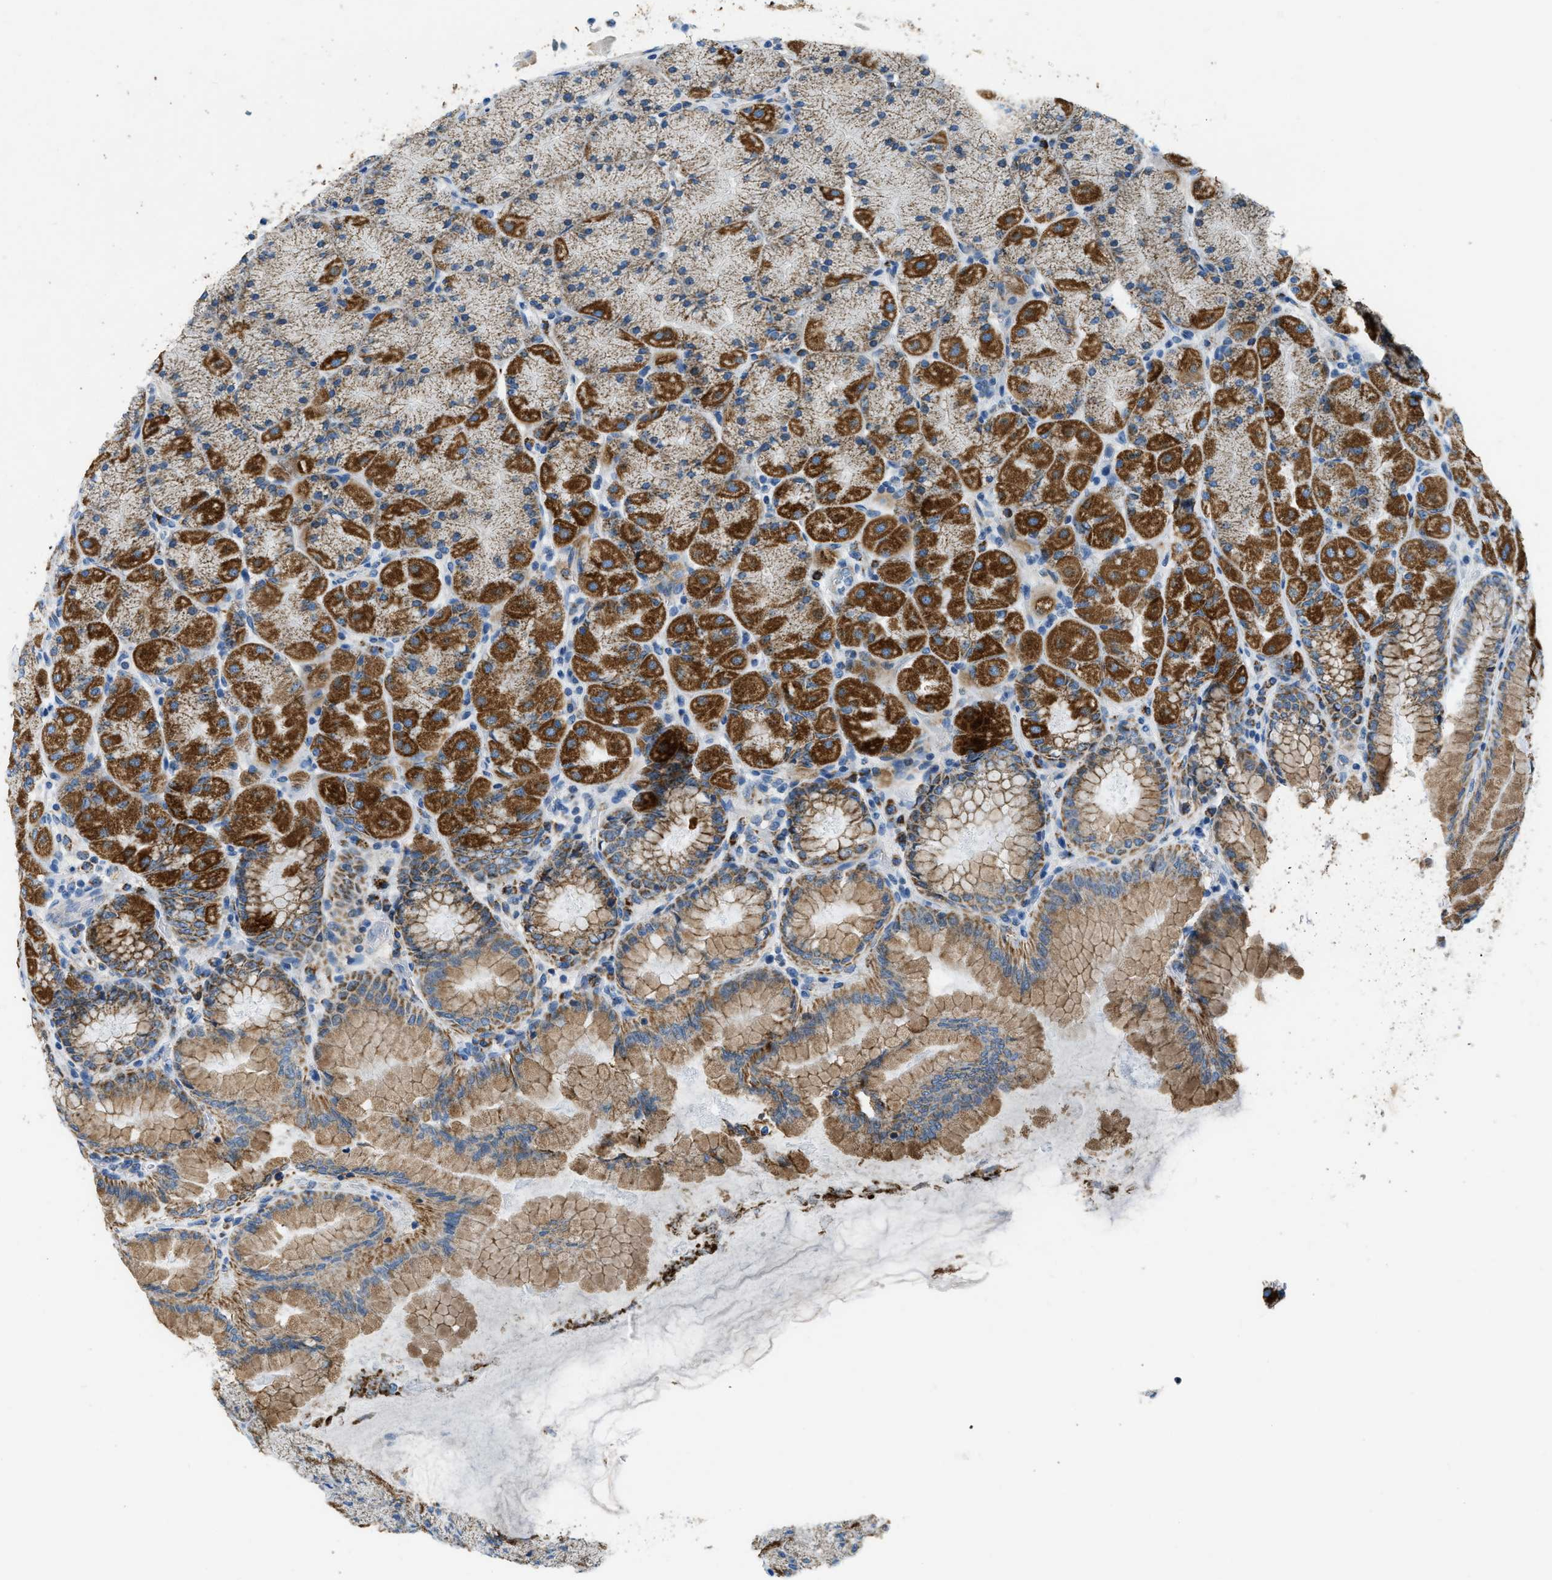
{"staining": {"intensity": "strong", "quantity": ">75%", "location": "cytoplasmic/membranous"}, "tissue": "stomach", "cell_type": "Glandular cells", "image_type": "normal", "snomed": [{"axis": "morphology", "description": "Normal tissue, NOS"}, {"axis": "topography", "description": "Stomach, upper"}], "caption": "Immunohistochemistry photomicrograph of unremarkable stomach: human stomach stained using IHC exhibits high levels of strong protein expression localized specifically in the cytoplasmic/membranous of glandular cells, appearing as a cytoplasmic/membranous brown color.", "gene": "ACADVL", "patient": {"sex": "female", "age": 56}}